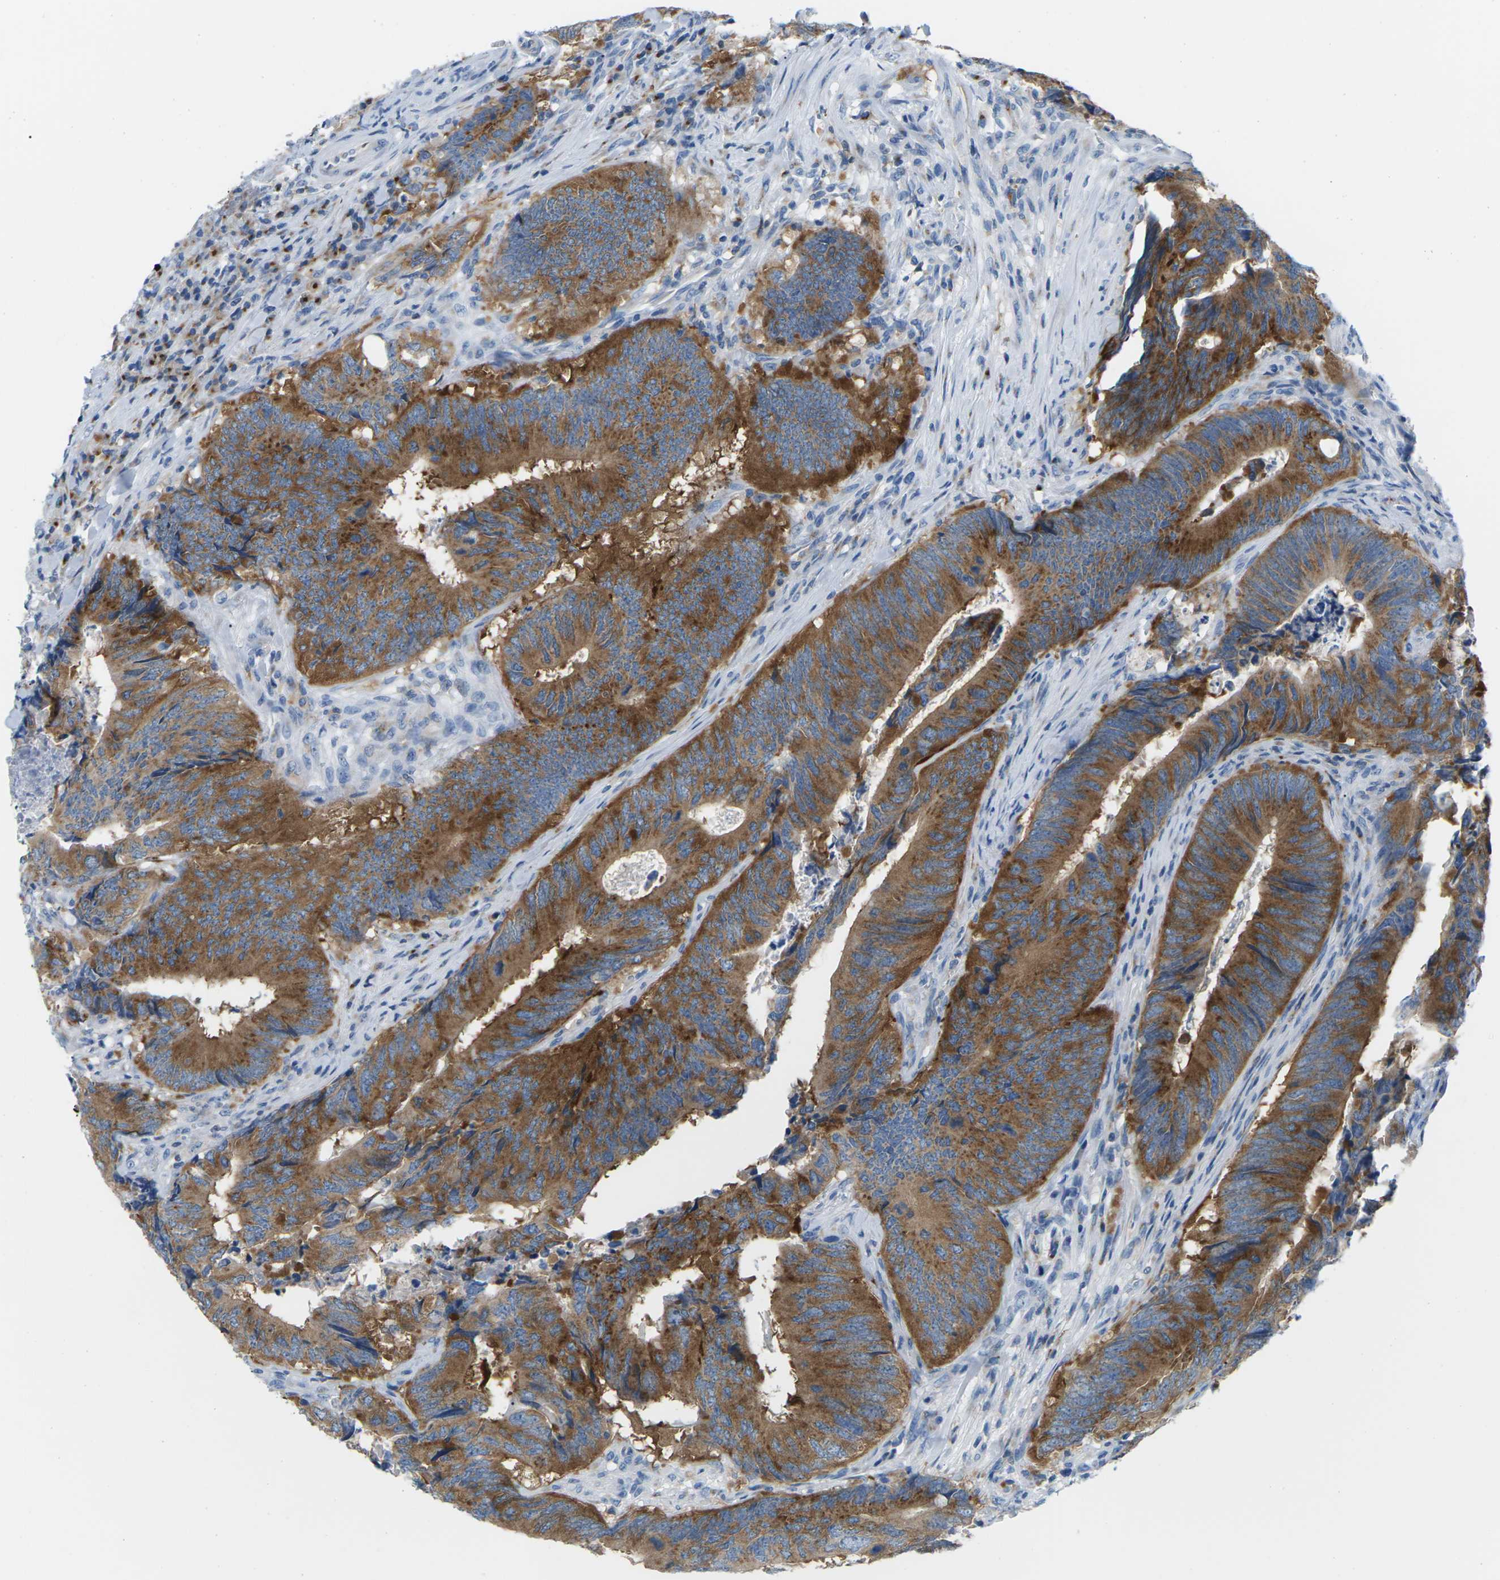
{"staining": {"intensity": "moderate", "quantity": ">75%", "location": "cytoplasmic/membranous"}, "tissue": "colorectal cancer", "cell_type": "Tumor cells", "image_type": "cancer", "snomed": [{"axis": "morphology", "description": "Normal tissue, NOS"}, {"axis": "morphology", "description": "Adenocarcinoma, NOS"}, {"axis": "topography", "description": "Colon"}], "caption": "An IHC image of tumor tissue is shown. Protein staining in brown labels moderate cytoplasmic/membranous positivity in colorectal cancer (adenocarcinoma) within tumor cells. The staining was performed using DAB to visualize the protein expression in brown, while the nuclei were stained in blue with hematoxylin (Magnification: 20x).", "gene": "SYNGR2", "patient": {"sex": "male", "age": 56}}